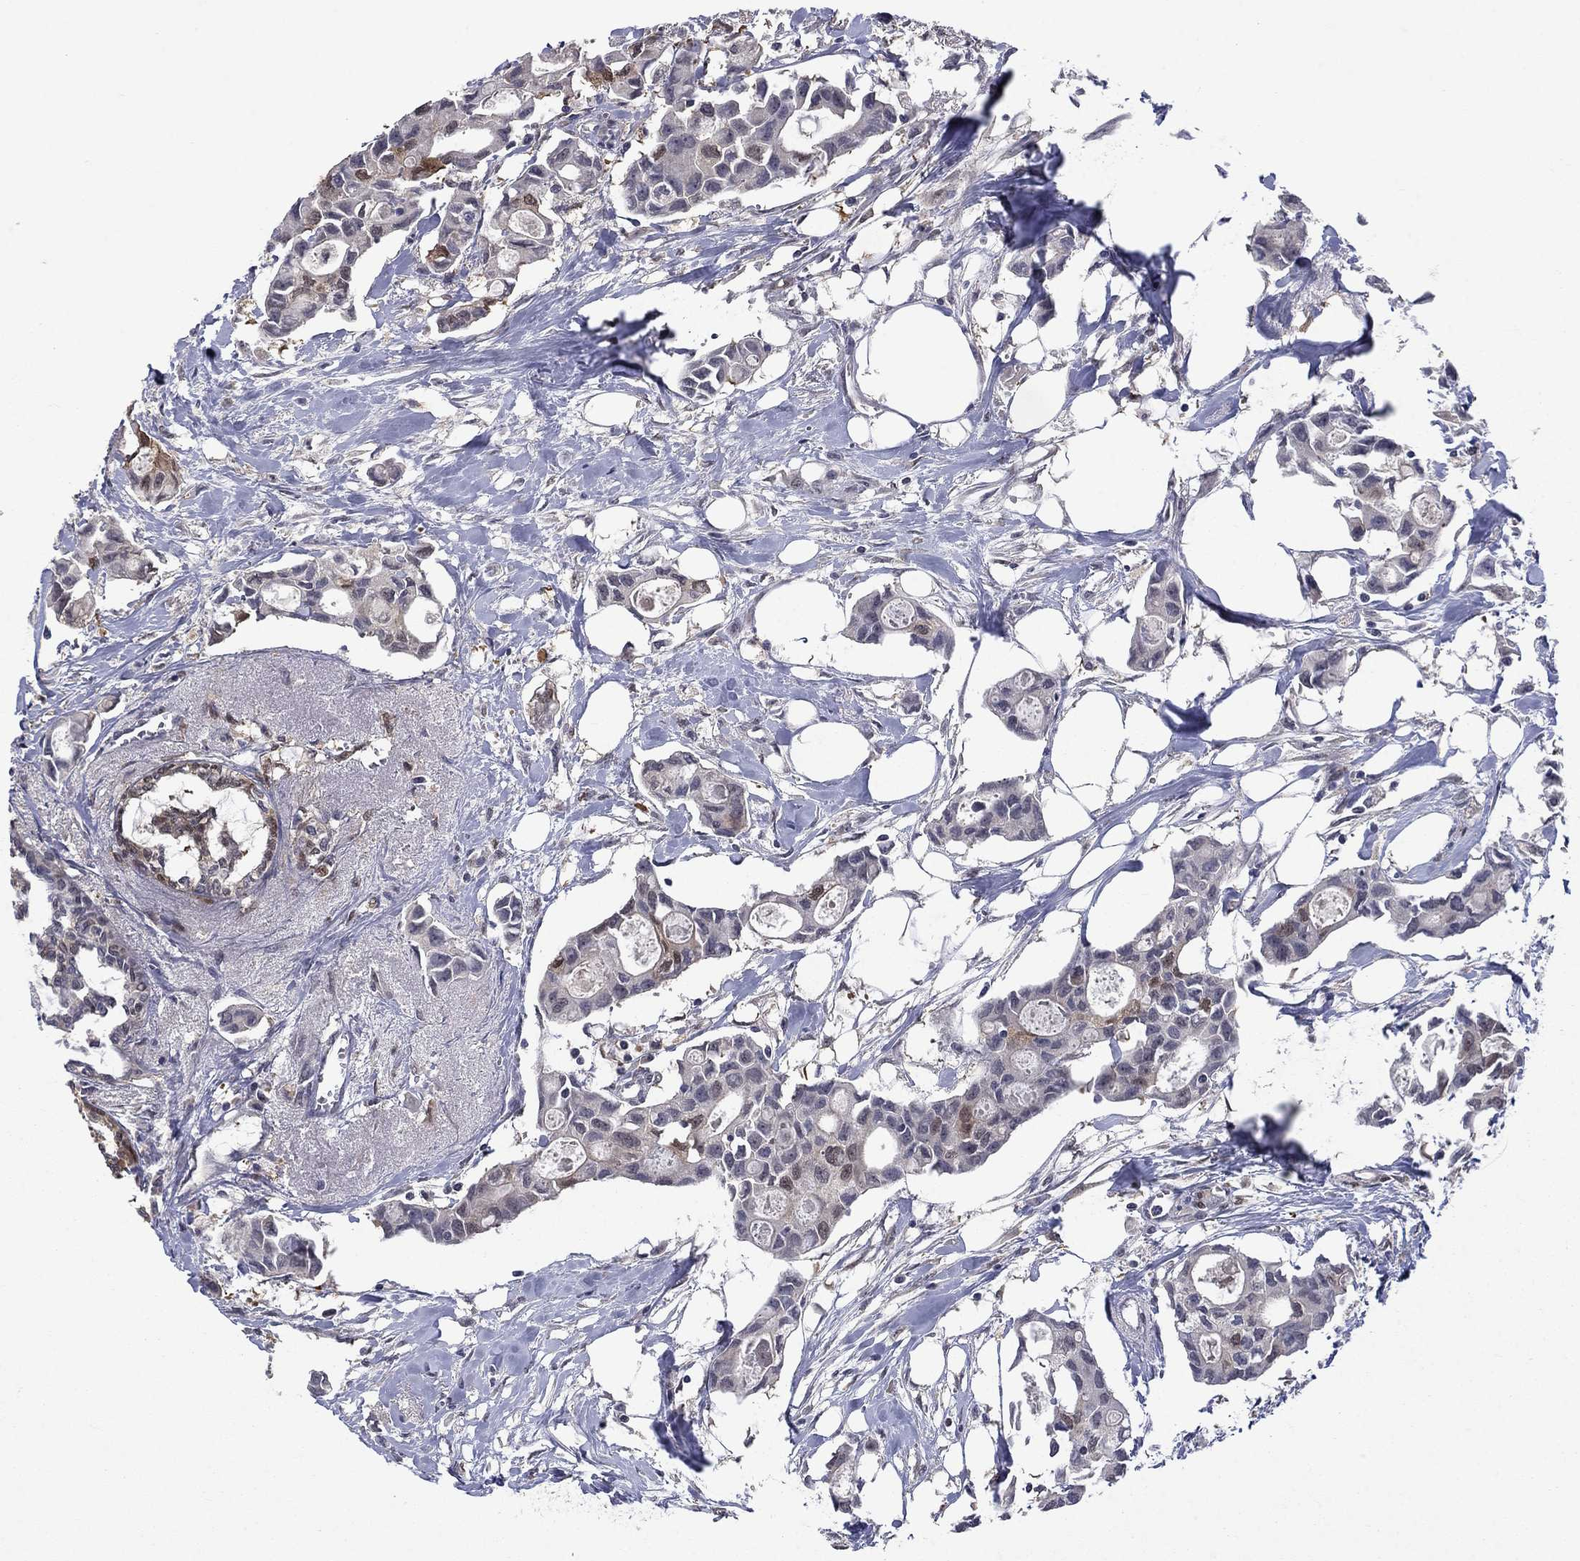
{"staining": {"intensity": "moderate", "quantity": "<25%", "location": "nuclear"}, "tissue": "breast cancer", "cell_type": "Tumor cells", "image_type": "cancer", "snomed": [{"axis": "morphology", "description": "Duct carcinoma"}, {"axis": "topography", "description": "Breast"}], "caption": "Human breast intraductal carcinoma stained for a protein (brown) reveals moderate nuclear positive staining in approximately <25% of tumor cells.", "gene": "CBR1", "patient": {"sex": "female", "age": 83}}